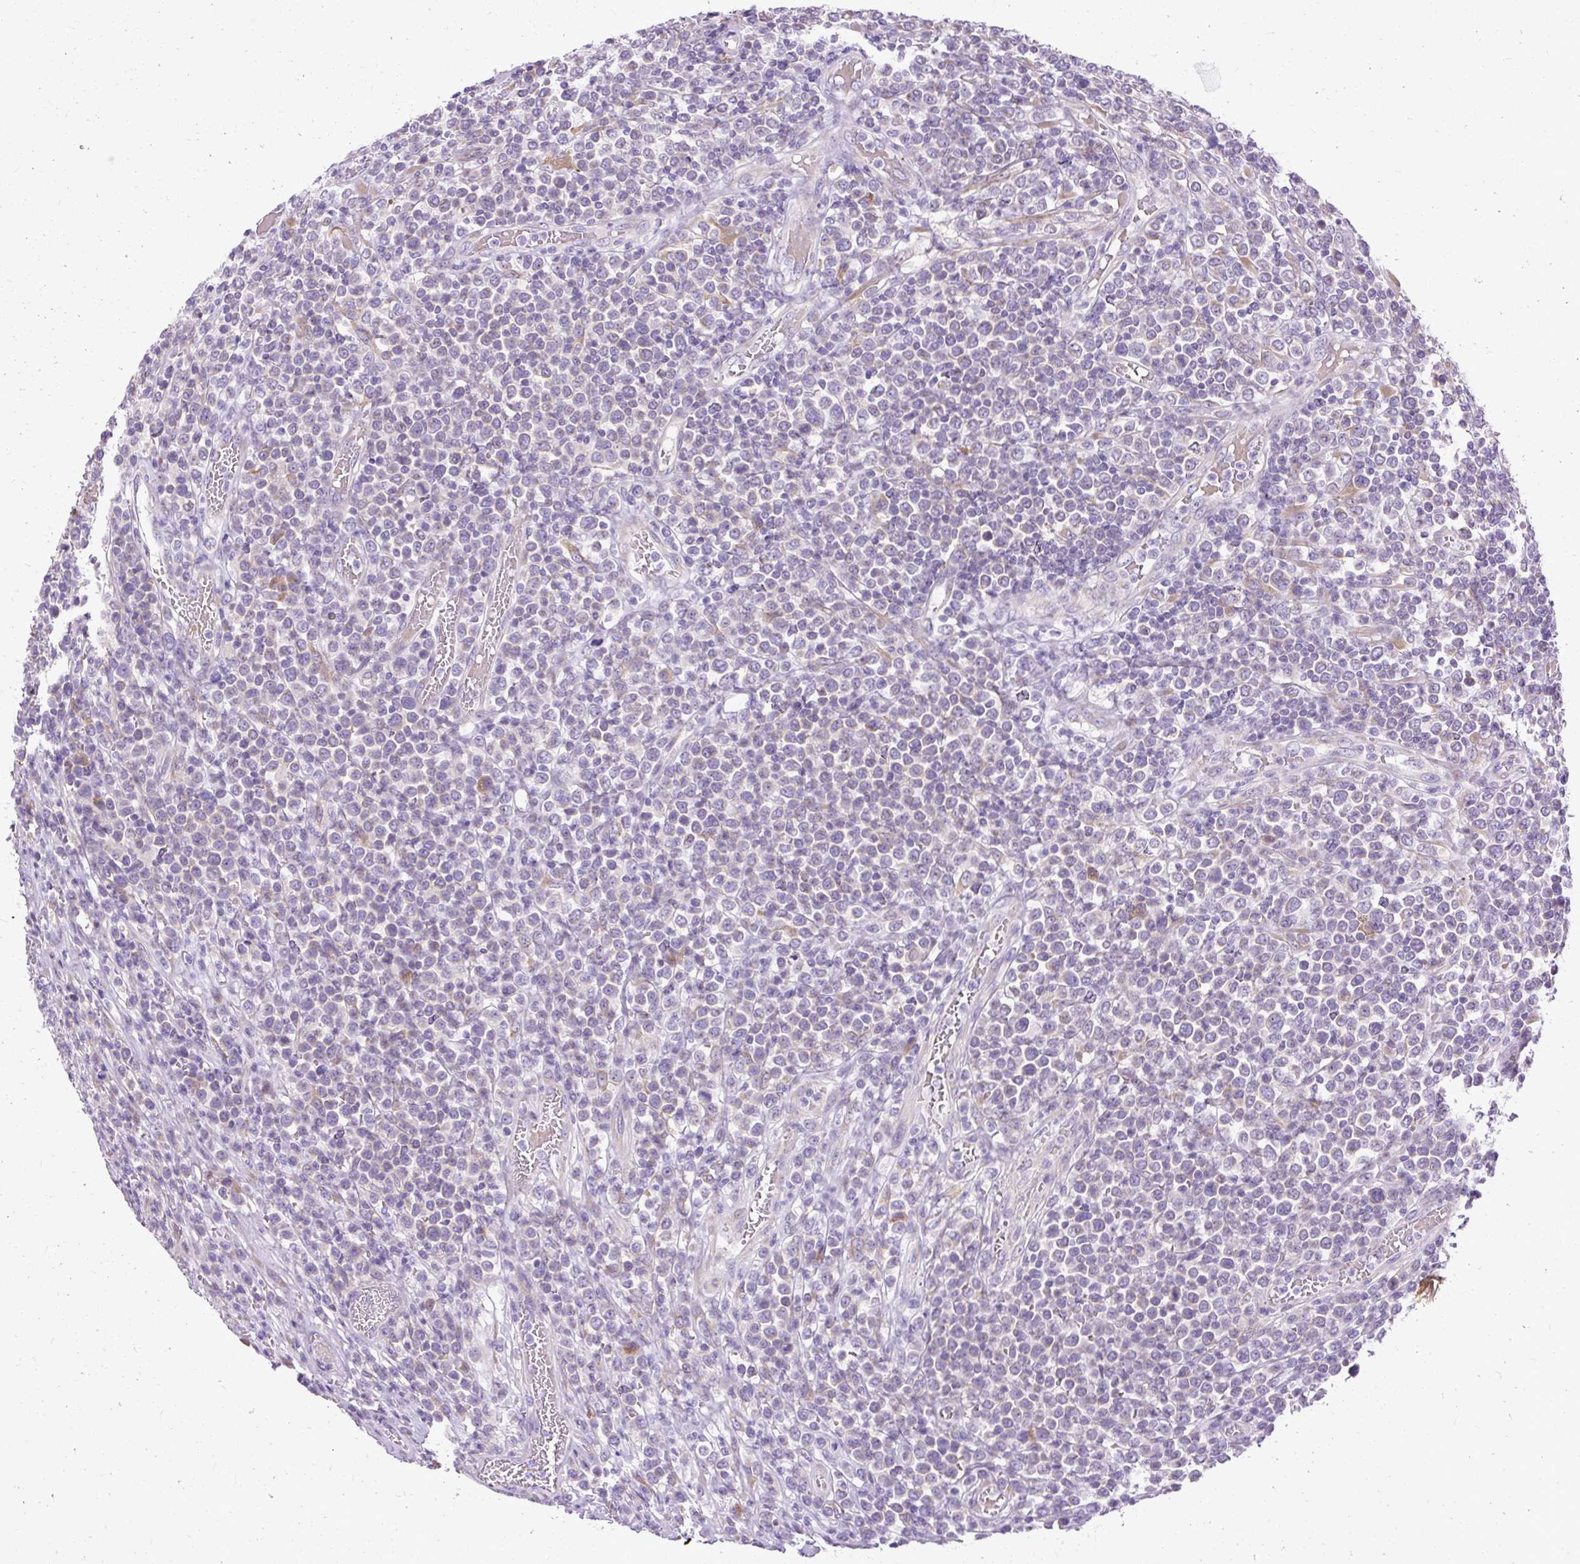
{"staining": {"intensity": "weak", "quantity": "<25%", "location": "cytoplasmic/membranous"}, "tissue": "lymphoma", "cell_type": "Tumor cells", "image_type": "cancer", "snomed": [{"axis": "morphology", "description": "Malignant lymphoma, non-Hodgkin's type, High grade"}, {"axis": "topography", "description": "Soft tissue"}], "caption": "An immunohistochemistry (IHC) photomicrograph of lymphoma is shown. There is no staining in tumor cells of lymphoma. (DAB (3,3'-diaminobenzidine) IHC, high magnification).", "gene": "FAM149A", "patient": {"sex": "female", "age": 56}}